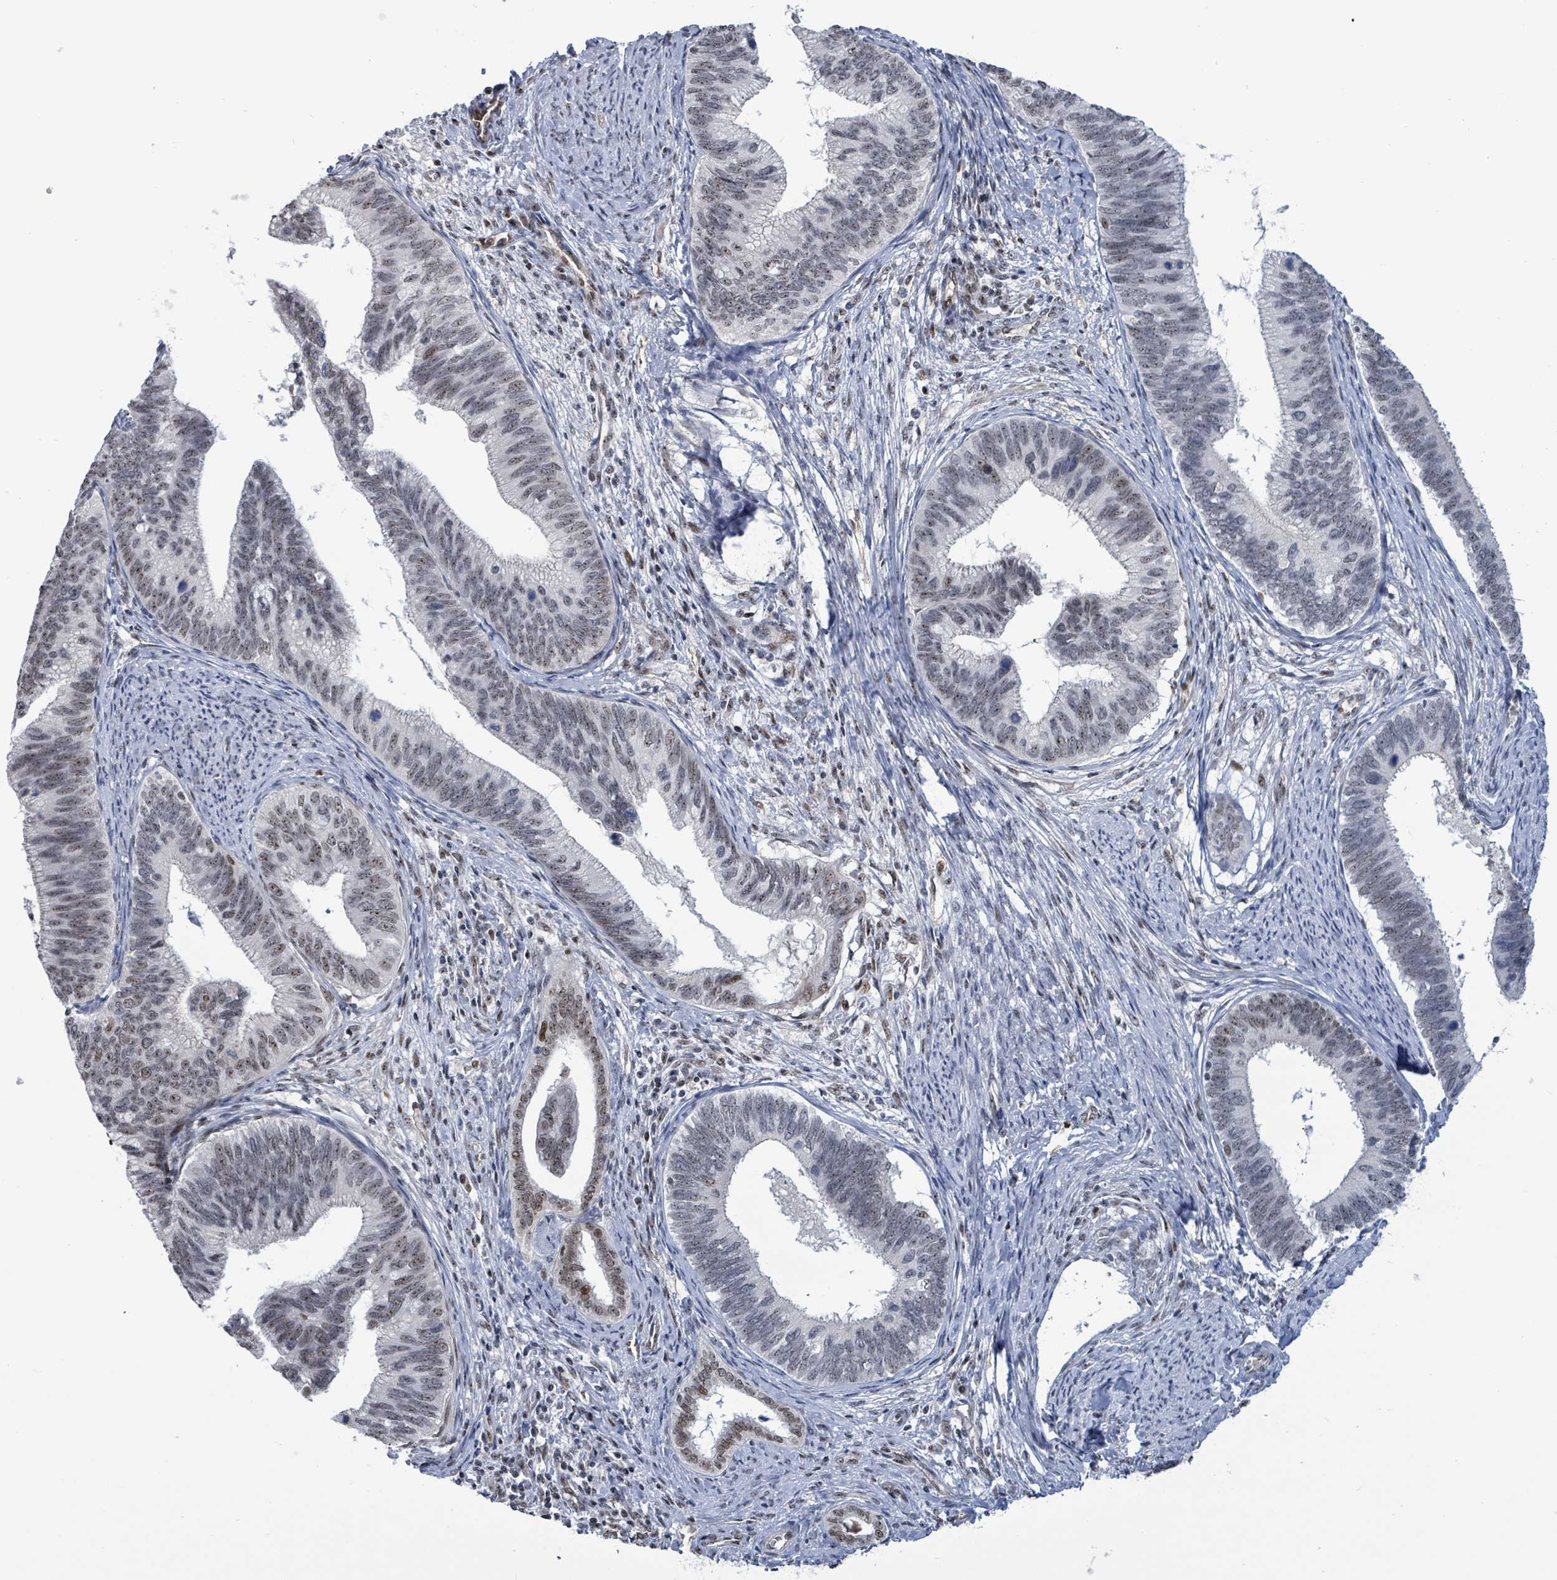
{"staining": {"intensity": "moderate", "quantity": "<25%", "location": "nuclear"}, "tissue": "cervical cancer", "cell_type": "Tumor cells", "image_type": "cancer", "snomed": [{"axis": "morphology", "description": "Adenocarcinoma, NOS"}, {"axis": "topography", "description": "Cervix"}], "caption": "This photomicrograph shows cervical adenocarcinoma stained with immunohistochemistry to label a protein in brown. The nuclear of tumor cells show moderate positivity for the protein. Nuclei are counter-stained blue.", "gene": "RRN3", "patient": {"sex": "female", "age": 42}}